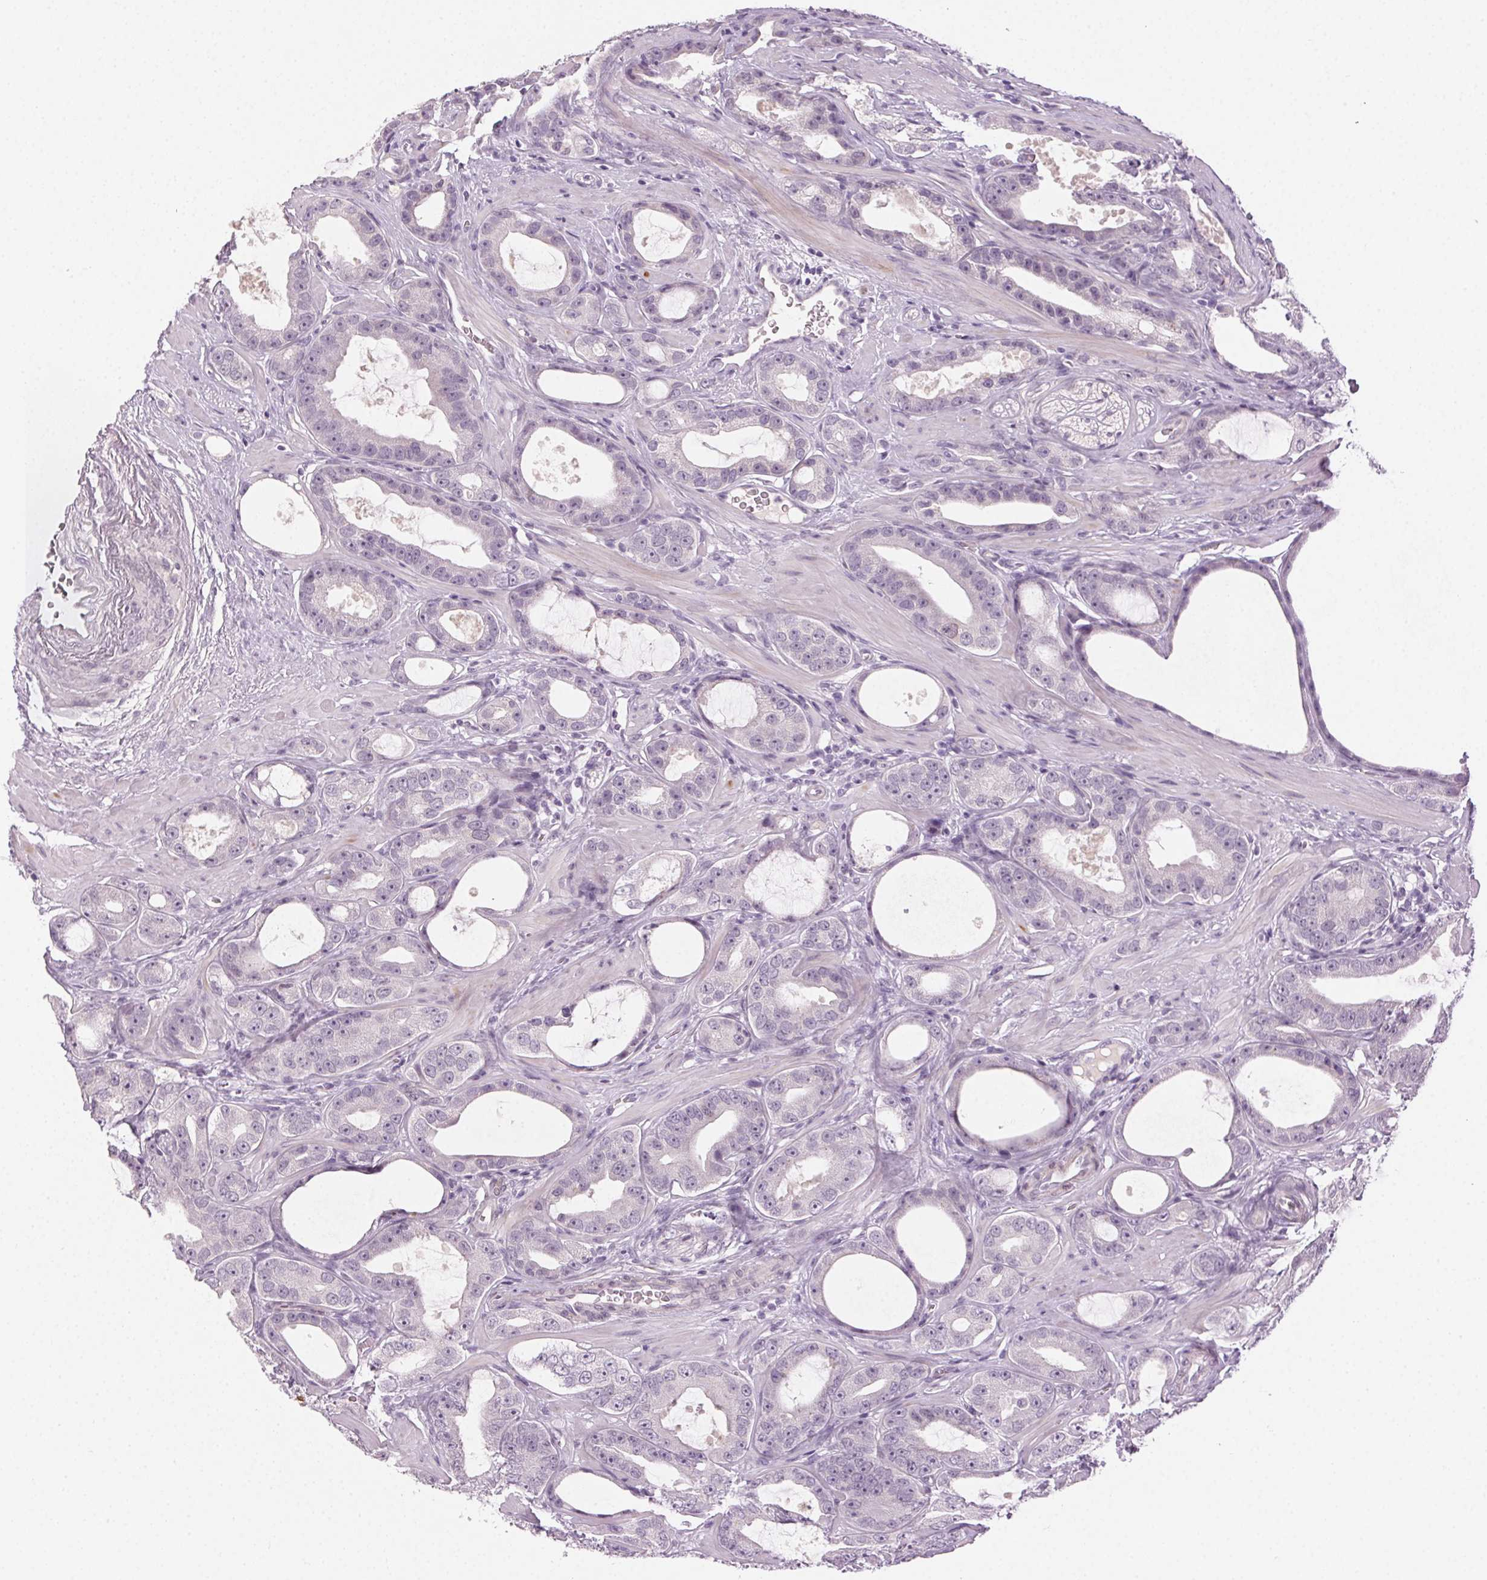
{"staining": {"intensity": "negative", "quantity": "none", "location": "none"}, "tissue": "prostate cancer", "cell_type": "Tumor cells", "image_type": "cancer", "snomed": [{"axis": "morphology", "description": "Adenocarcinoma, High grade"}, {"axis": "topography", "description": "Prostate"}], "caption": "Protein analysis of prostate cancer (high-grade adenocarcinoma) shows no significant expression in tumor cells.", "gene": "HSF5", "patient": {"sex": "male", "age": 65}}